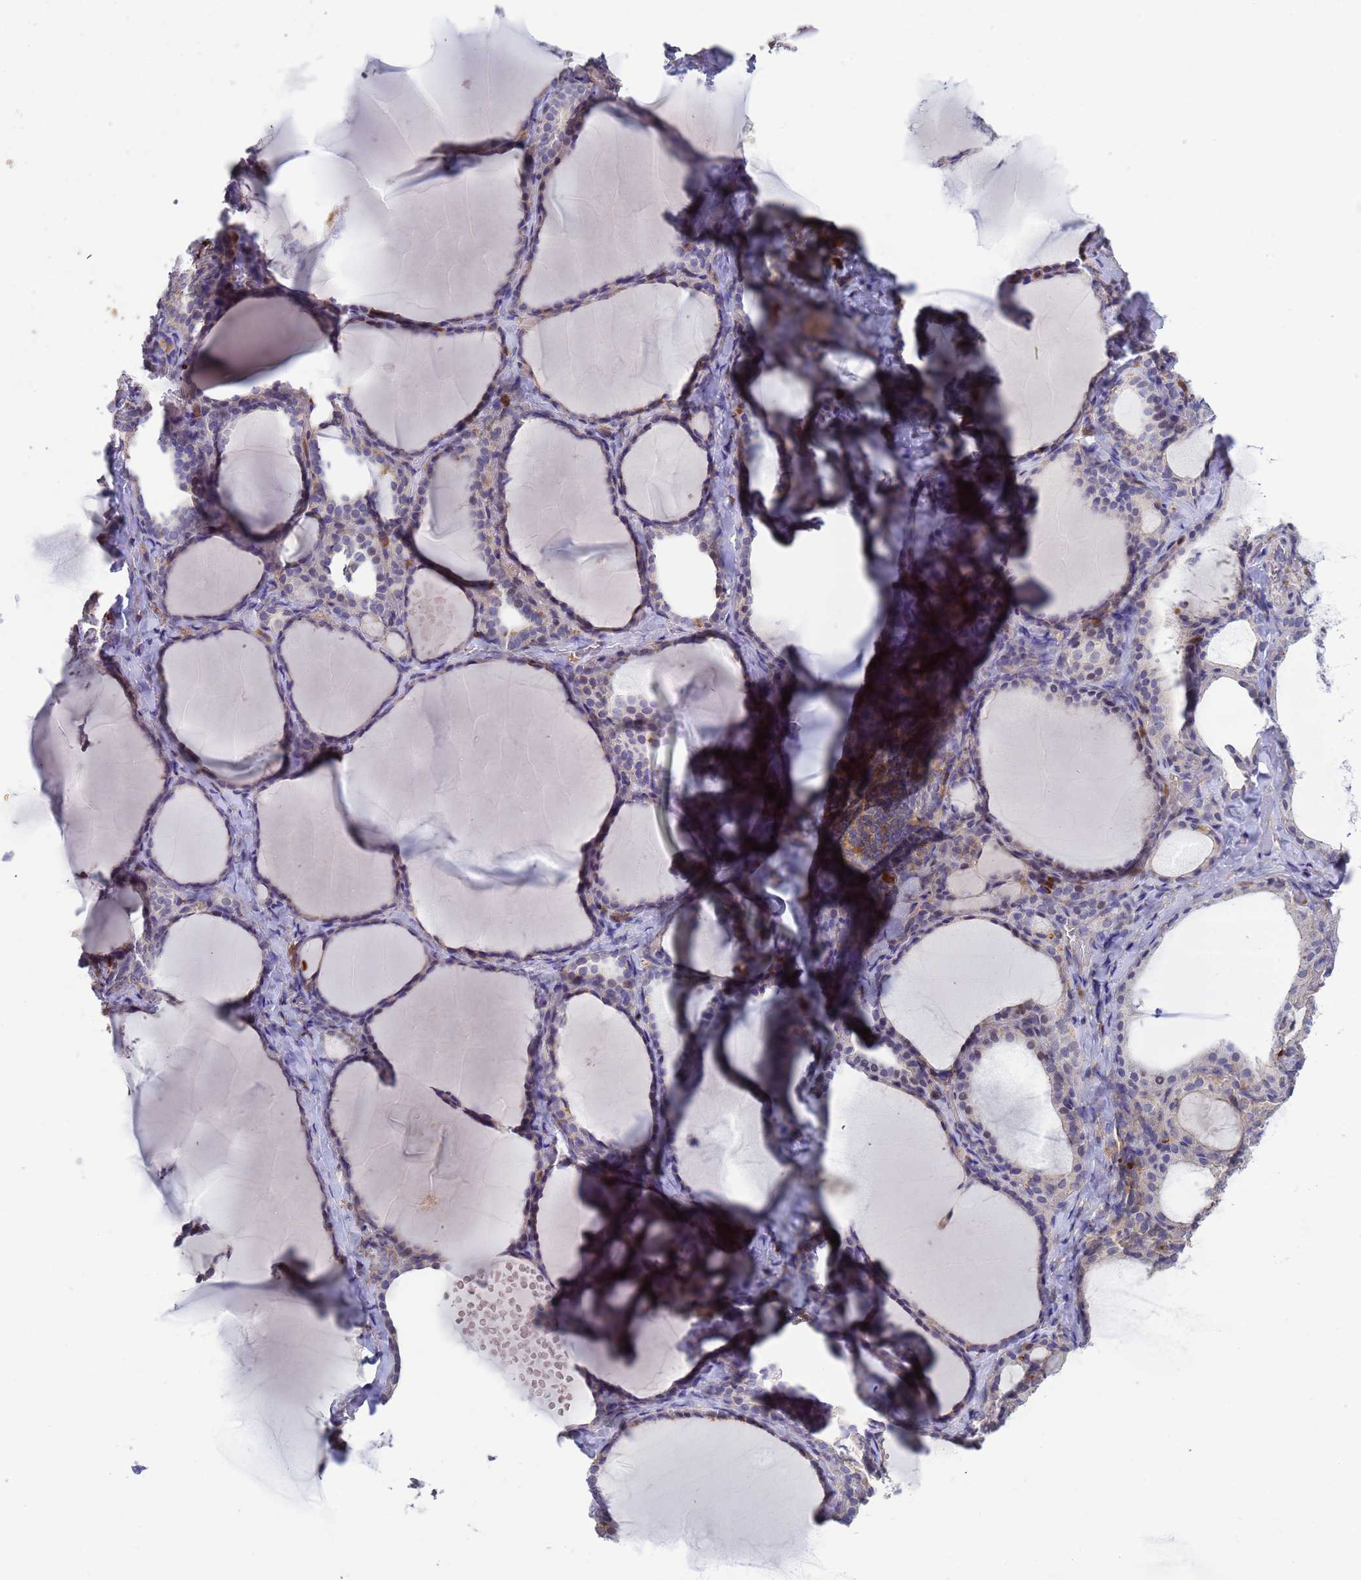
{"staining": {"intensity": "negative", "quantity": "none", "location": "none"}, "tissue": "thyroid gland", "cell_type": "Glandular cells", "image_type": "normal", "snomed": [{"axis": "morphology", "description": "Normal tissue, NOS"}, {"axis": "topography", "description": "Thyroid gland"}], "caption": "A photomicrograph of thyroid gland stained for a protein displays no brown staining in glandular cells.", "gene": "AMPD3", "patient": {"sex": "female", "age": 39}}